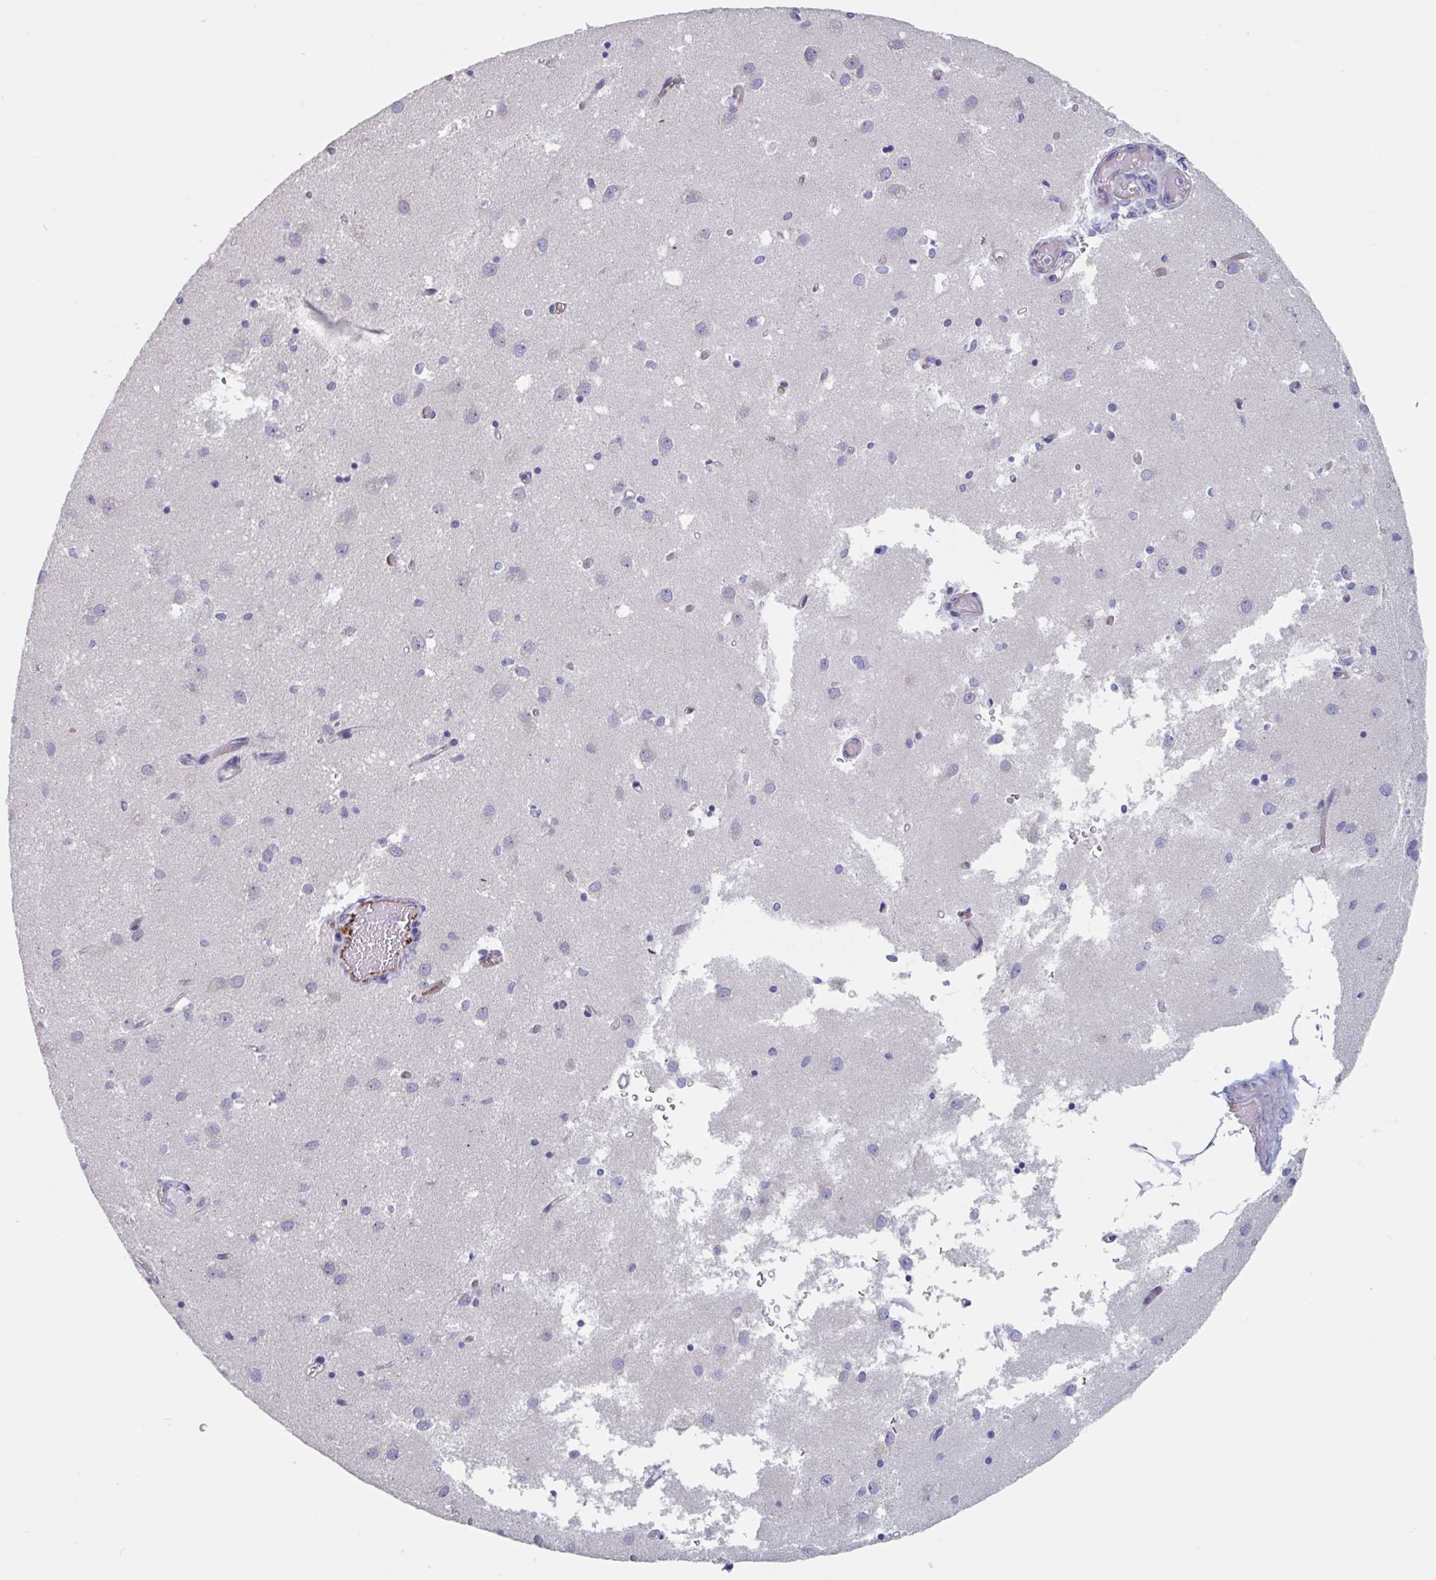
{"staining": {"intensity": "negative", "quantity": "none", "location": "none"}, "tissue": "caudate", "cell_type": "Glial cells", "image_type": "normal", "snomed": [{"axis": "morphology", "description": "Normal tissue, NOS"}, {"axis": "topography", "description": "Lateral ventricle wall"}], "caption": "Caudate was stained to show a protein in brown. There is no significant staining in glial cells. (Brightfield microscopy of DAB (3,3'-diaminobenzidine) IHC at high magnification).", "gene": "ABHD16A", "patient": {"sex": "male", "age": 70}}